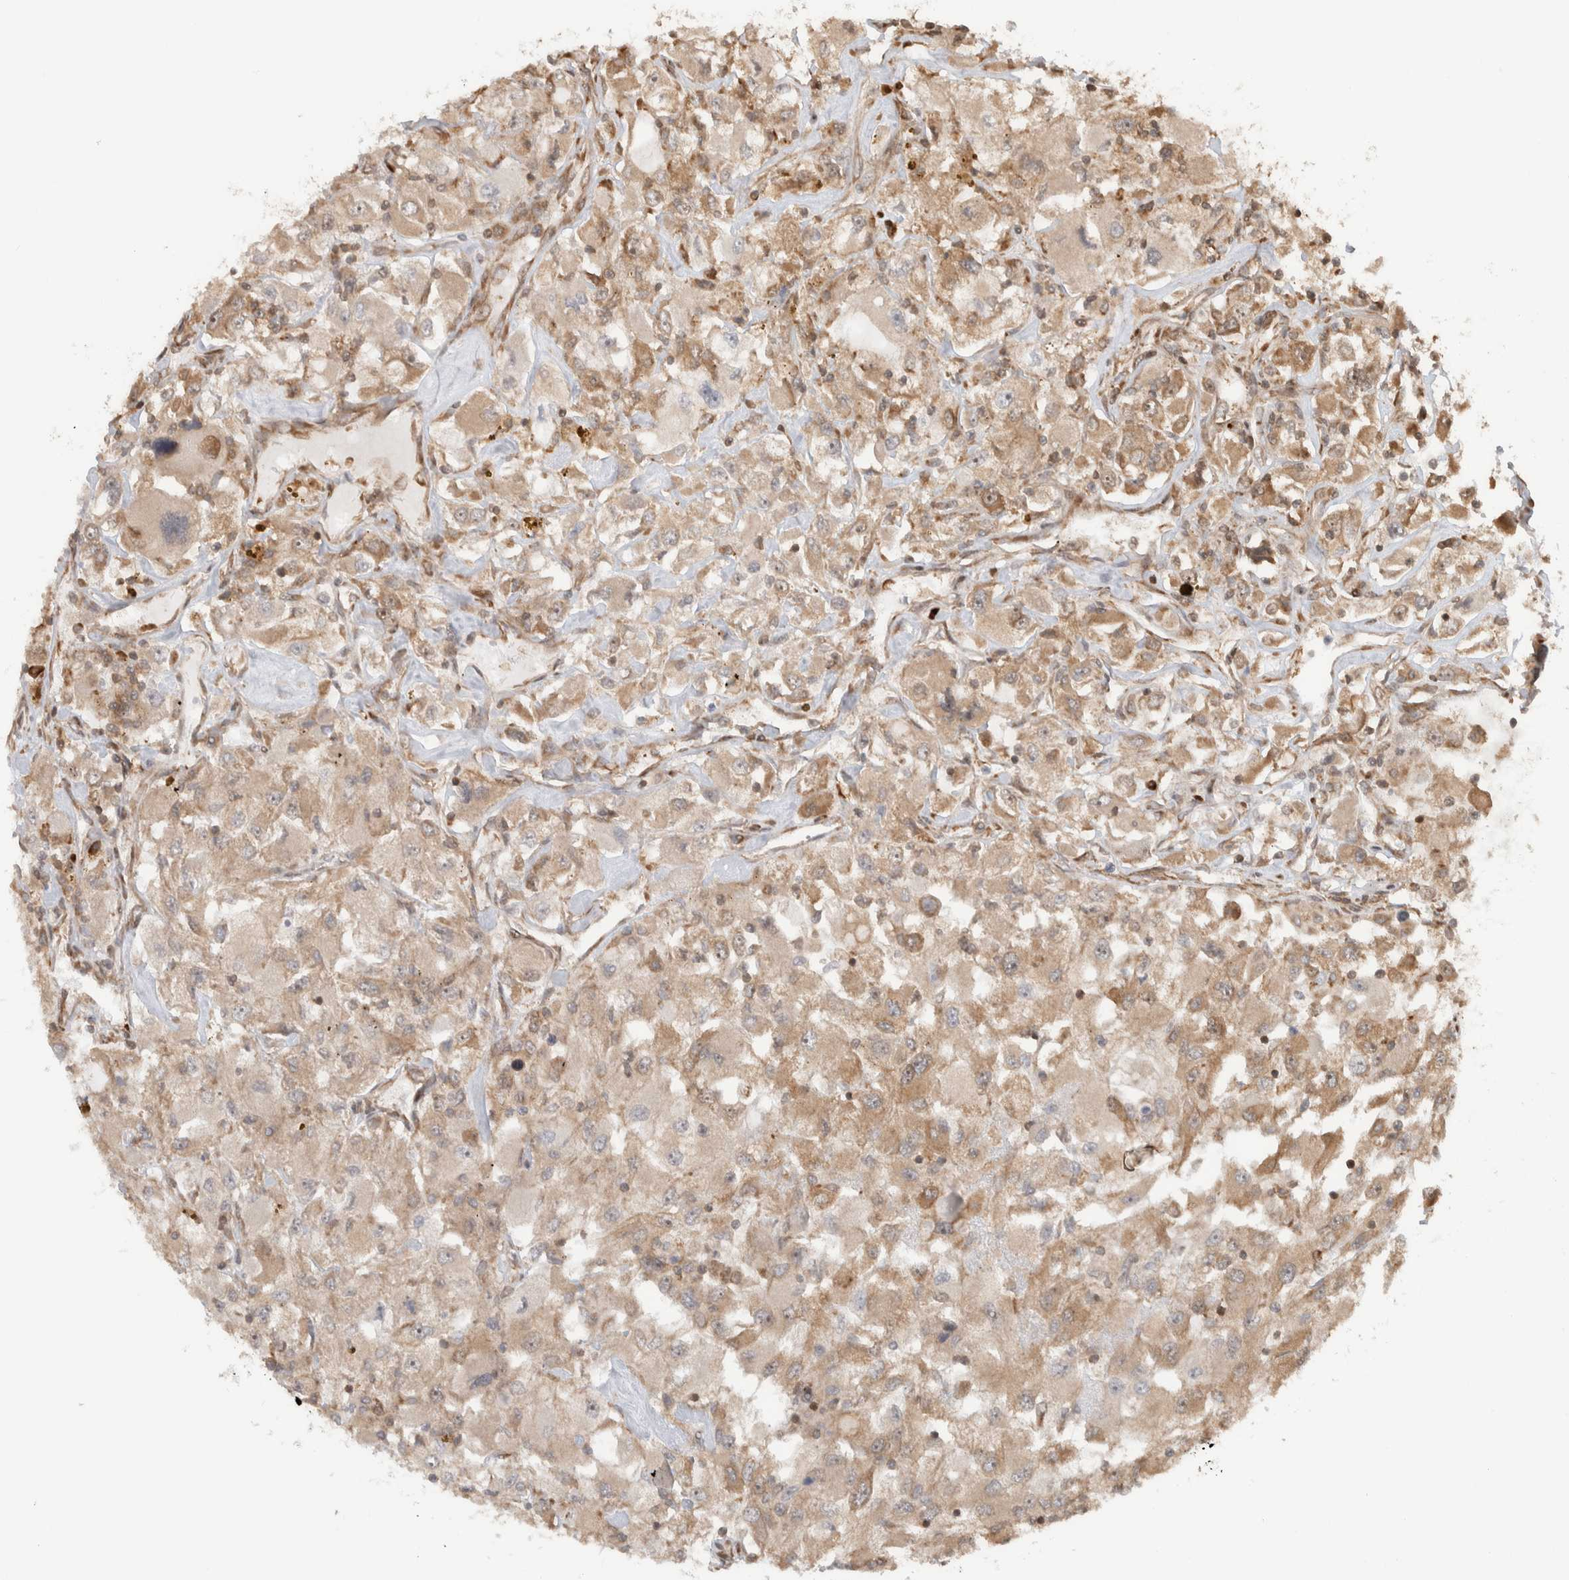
{"staining": {"intensity": "weak", "quantity": ">75%", "location": "cytoplasmic/membranous"}, "tissue": "renal cancer", "cell_type": "Tumor cells", "image_type": "cancer", "snomed": [{"axis": "morphology", "description": "Adenocarcinoma, NOS"}, {"axis": "topography", "description": "Kidney"}], "caption": "DAB immunohistochemical staining of human renal cancer shows weak cytoplasmic/membranous protein staining in about >75% of tumor cells. The staining is performed using DAB brown chromogen to label protein expression. The nuclei are counter-stained blue using hematoxylin.", "gene": "CNTROB", "patient": {"sex": "female", "age": 52}}